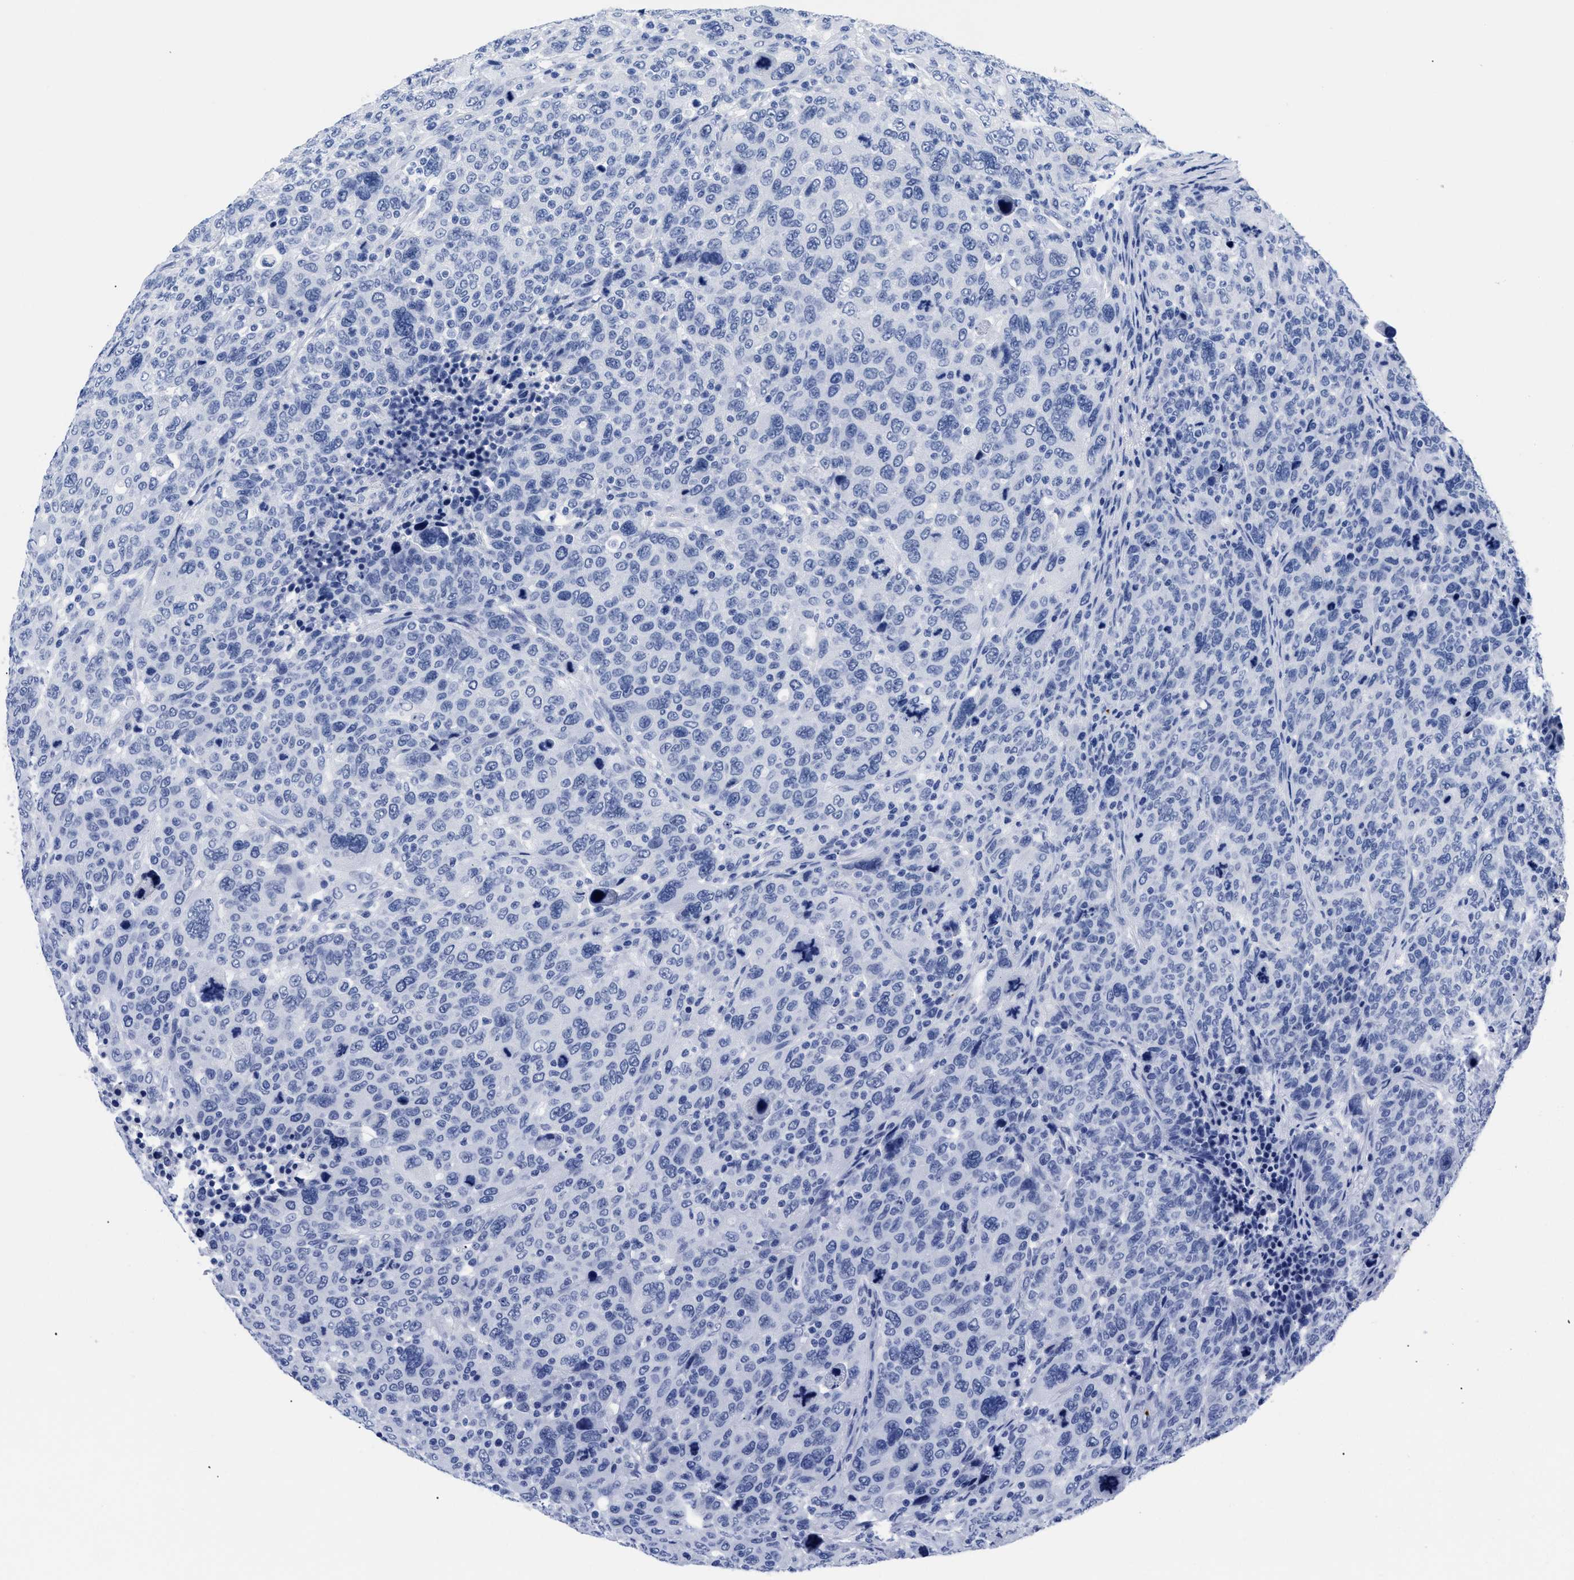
{"staining": {"intensity": "negative", "quantity": "none", "location": "none"}, "tissue": "breast cancer", "cell_type": "Tumor cells", "image_type": "cancer", "snomed": [{"axis": "morphology", "description": "Duct carcinoma"}, {"axis": "topography", "description": "Breast"}], "caption": "Invasive ductal carcinoma (breast) was stained to show a protein in brown. There is no significant expression in tumor cells.", "gene": "TREML1", "patient": {"sex": "female", "age": 37}}